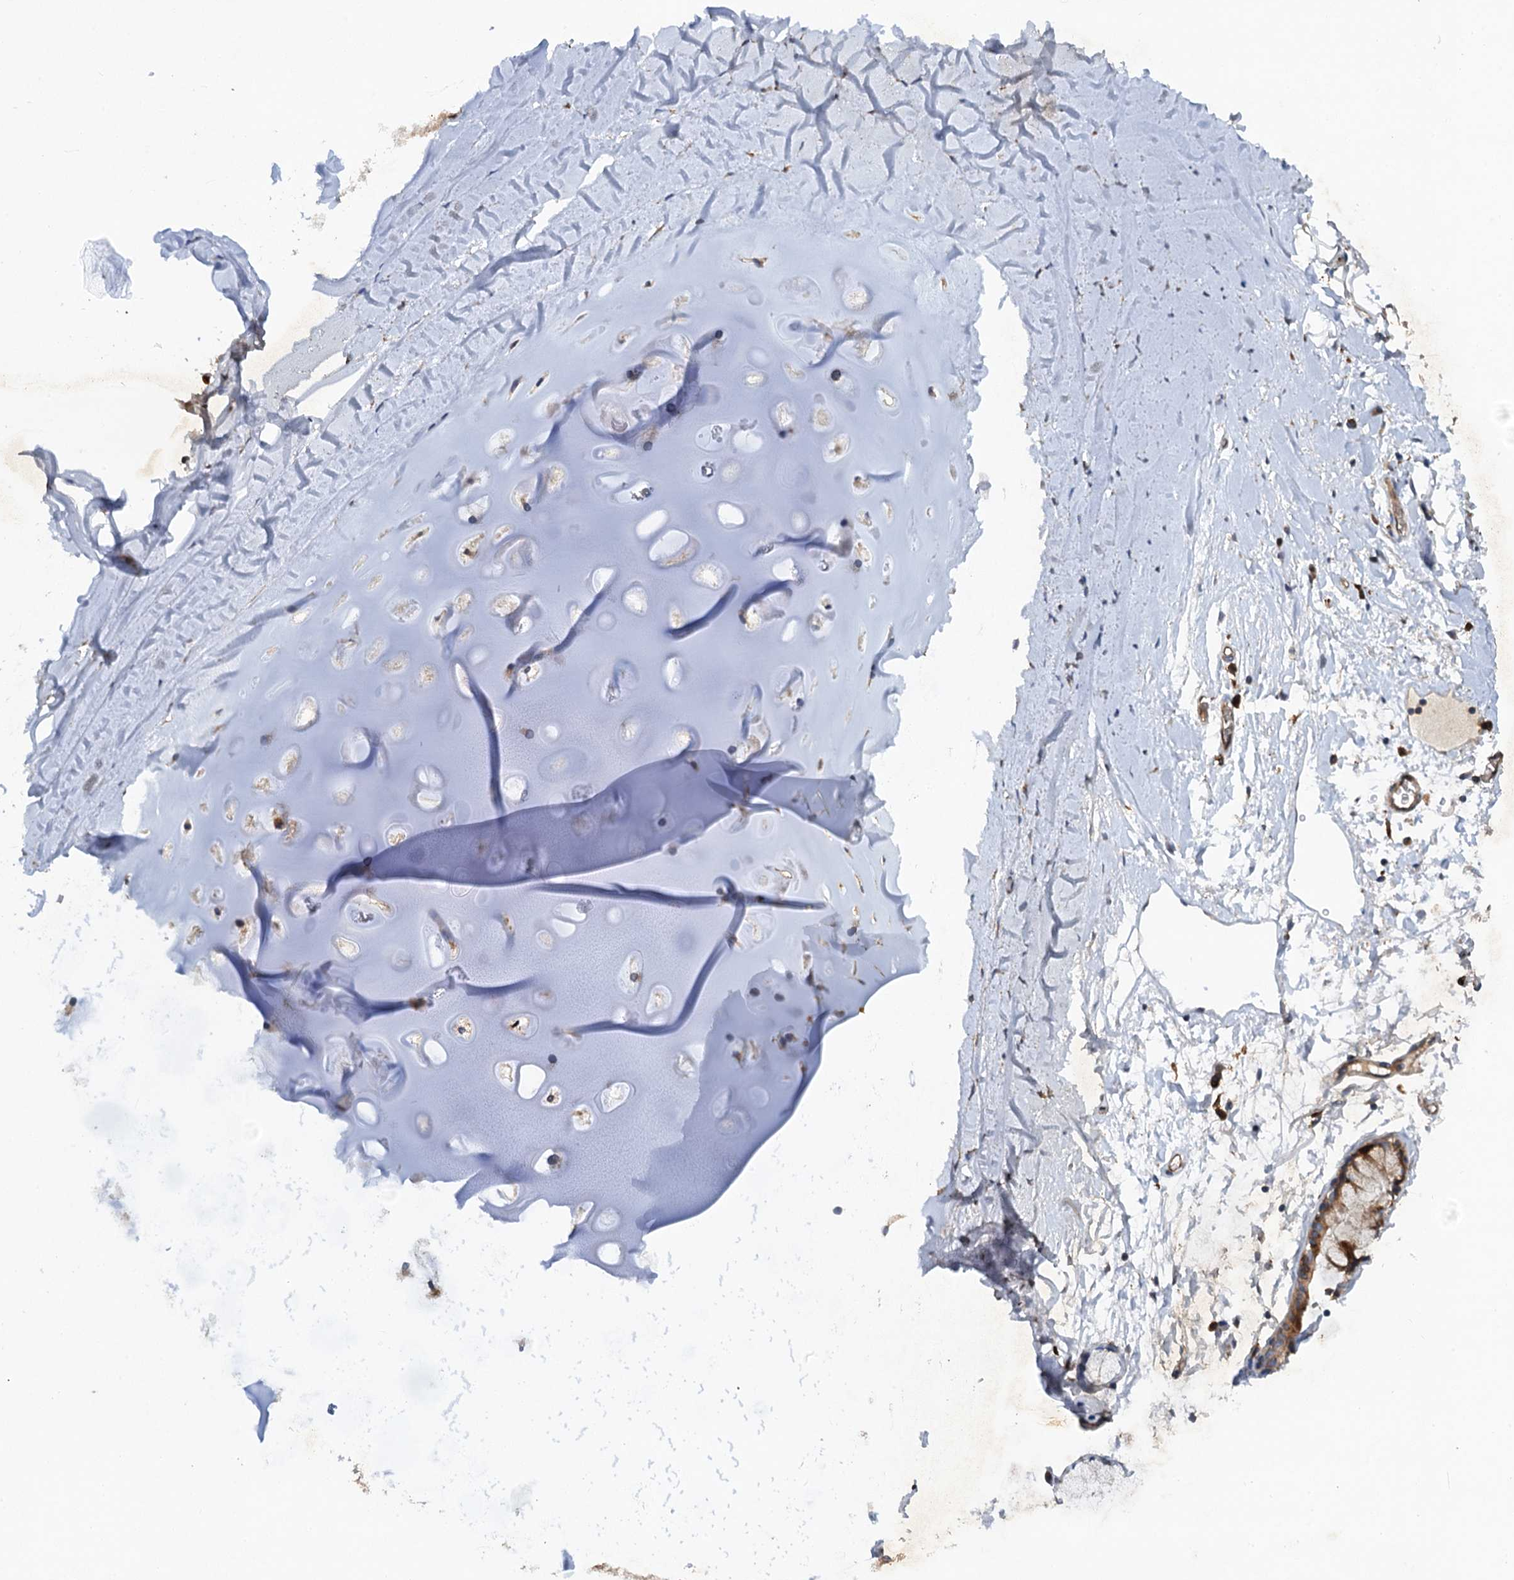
{"staining": {"intensity": "negative", "quantity": "none", "location": "none"}, "tissue": "adipose tissue", "cell_type": "Adipocytes", "image_type": "normal", "snomed": [{"axis": "morphology", "description": "Normal tissue, NOS"}, {"axis": "topography", "description": "Lymph node"}, {"axis": "topography", "description": "Bronchus"}], "caption": "This is an immunohistochemistry (IHC) image of benign human adipose tissue. There is no staining in adipocytes.", "gene": "ARMC5", "patient": {"sex": "male", "age": 63}}